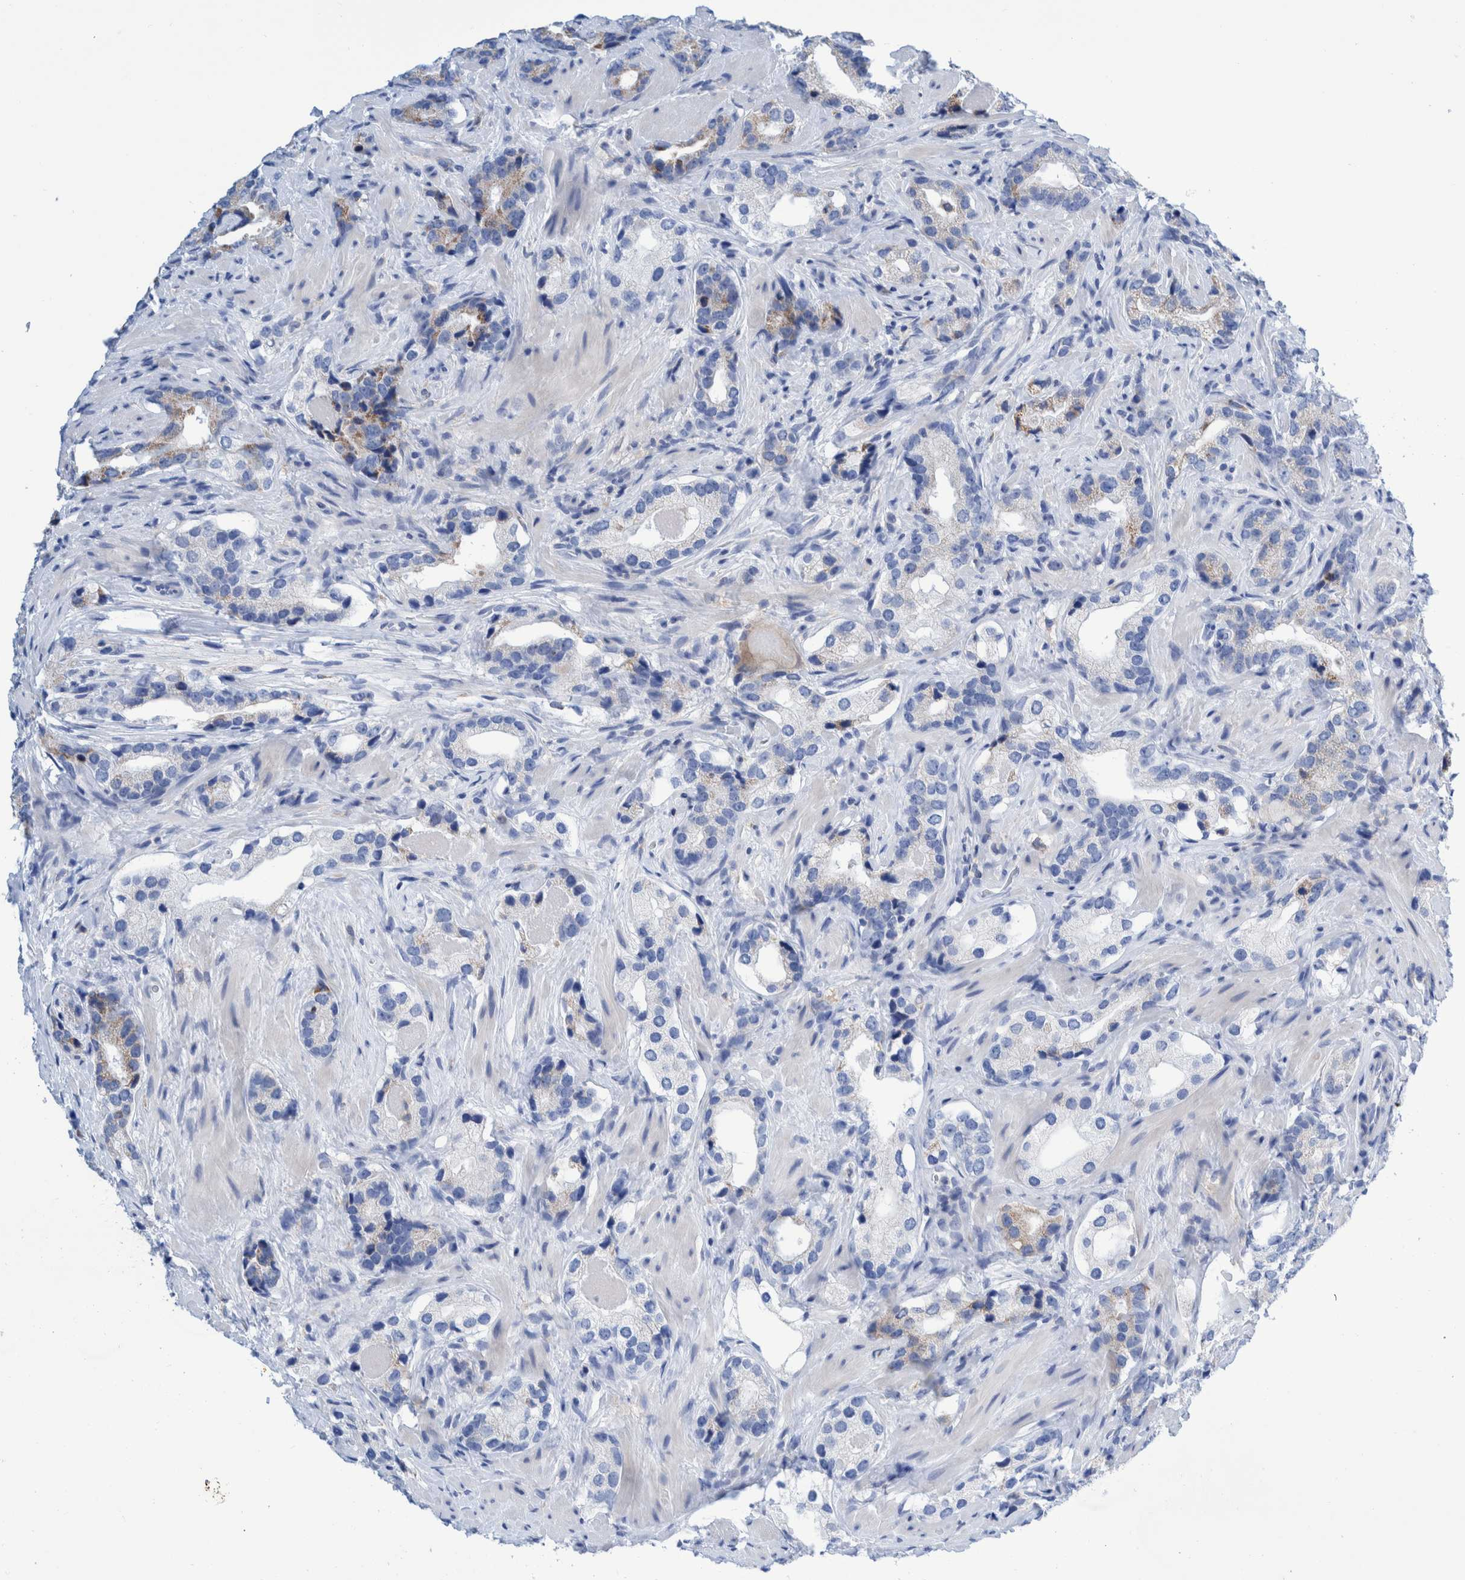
{"staining": {"intensity": "weak", "quantity": "<25%", "location": "cytoplasmic/membranous"}, "tissue": "prostate cancer", "cell_type": "Tumor cells", "image_type": "cancer", "snomed": [{"axis": "morphology", "description": "Adenocarcinoma, High grade"}, {"axis": "topography", "description": "Prostate"}], "caption": "Human high-grade adenocarcinoma (prostate) stained for a protein using IHC exhibits no expression in tumor cells.", "gene": "KRT14", "patient": {"sex": "male", "age": 63}}